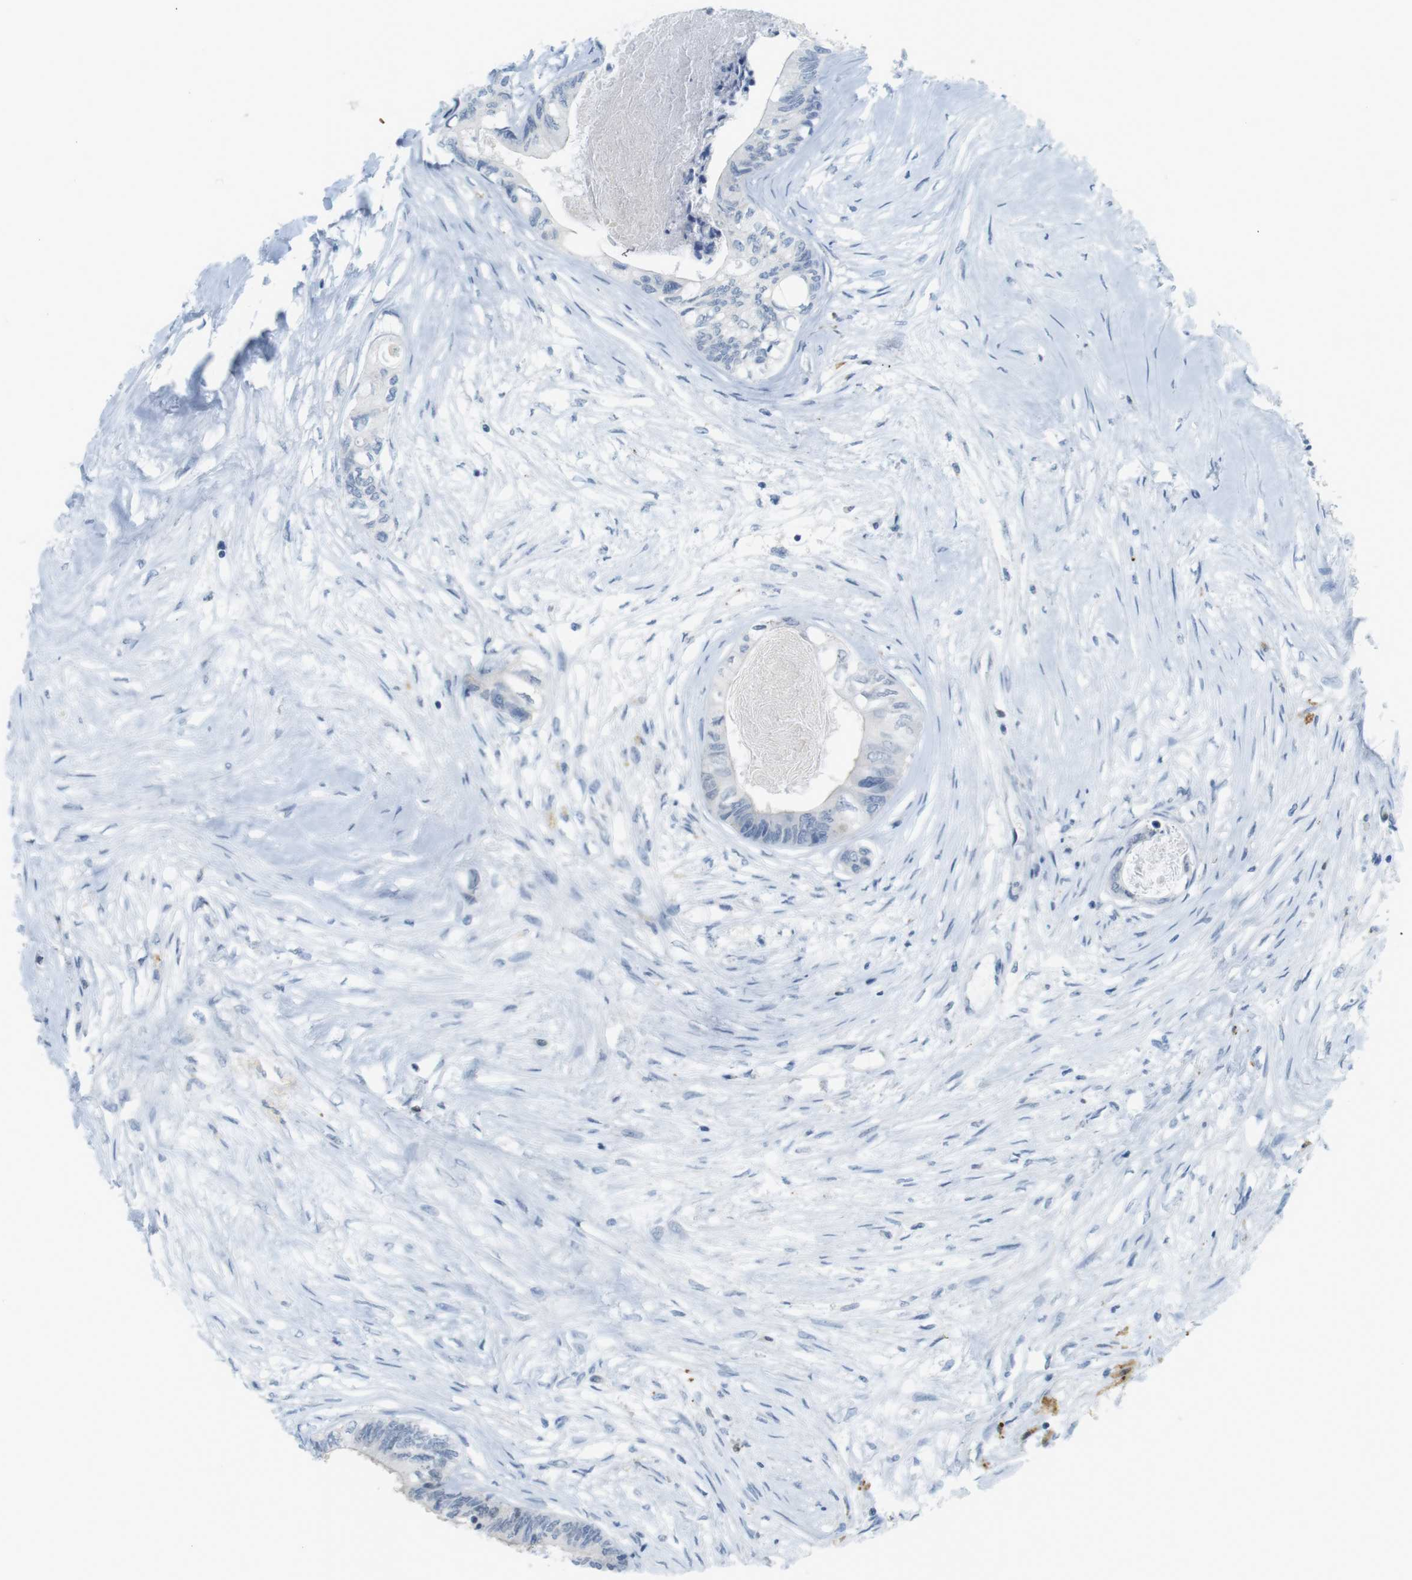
{"staining": {"intensity": "negative", "quantity": "none", "location": "none"}, "tissue": "colorectal cancer", "cell_type": "Tumor cells", "image_type": "cancer", "snomed": [{"axis": "morphology", "description": "Adenocarcinoma, NOS"}, {"axis": "topography", "description": "Rectum"}], "caption": "There is no significant expression in tumor cells of adenocarcinoma (colorectal).", "gene": "CREB3L2", "patient": {"sex": "male", "age": 63}}